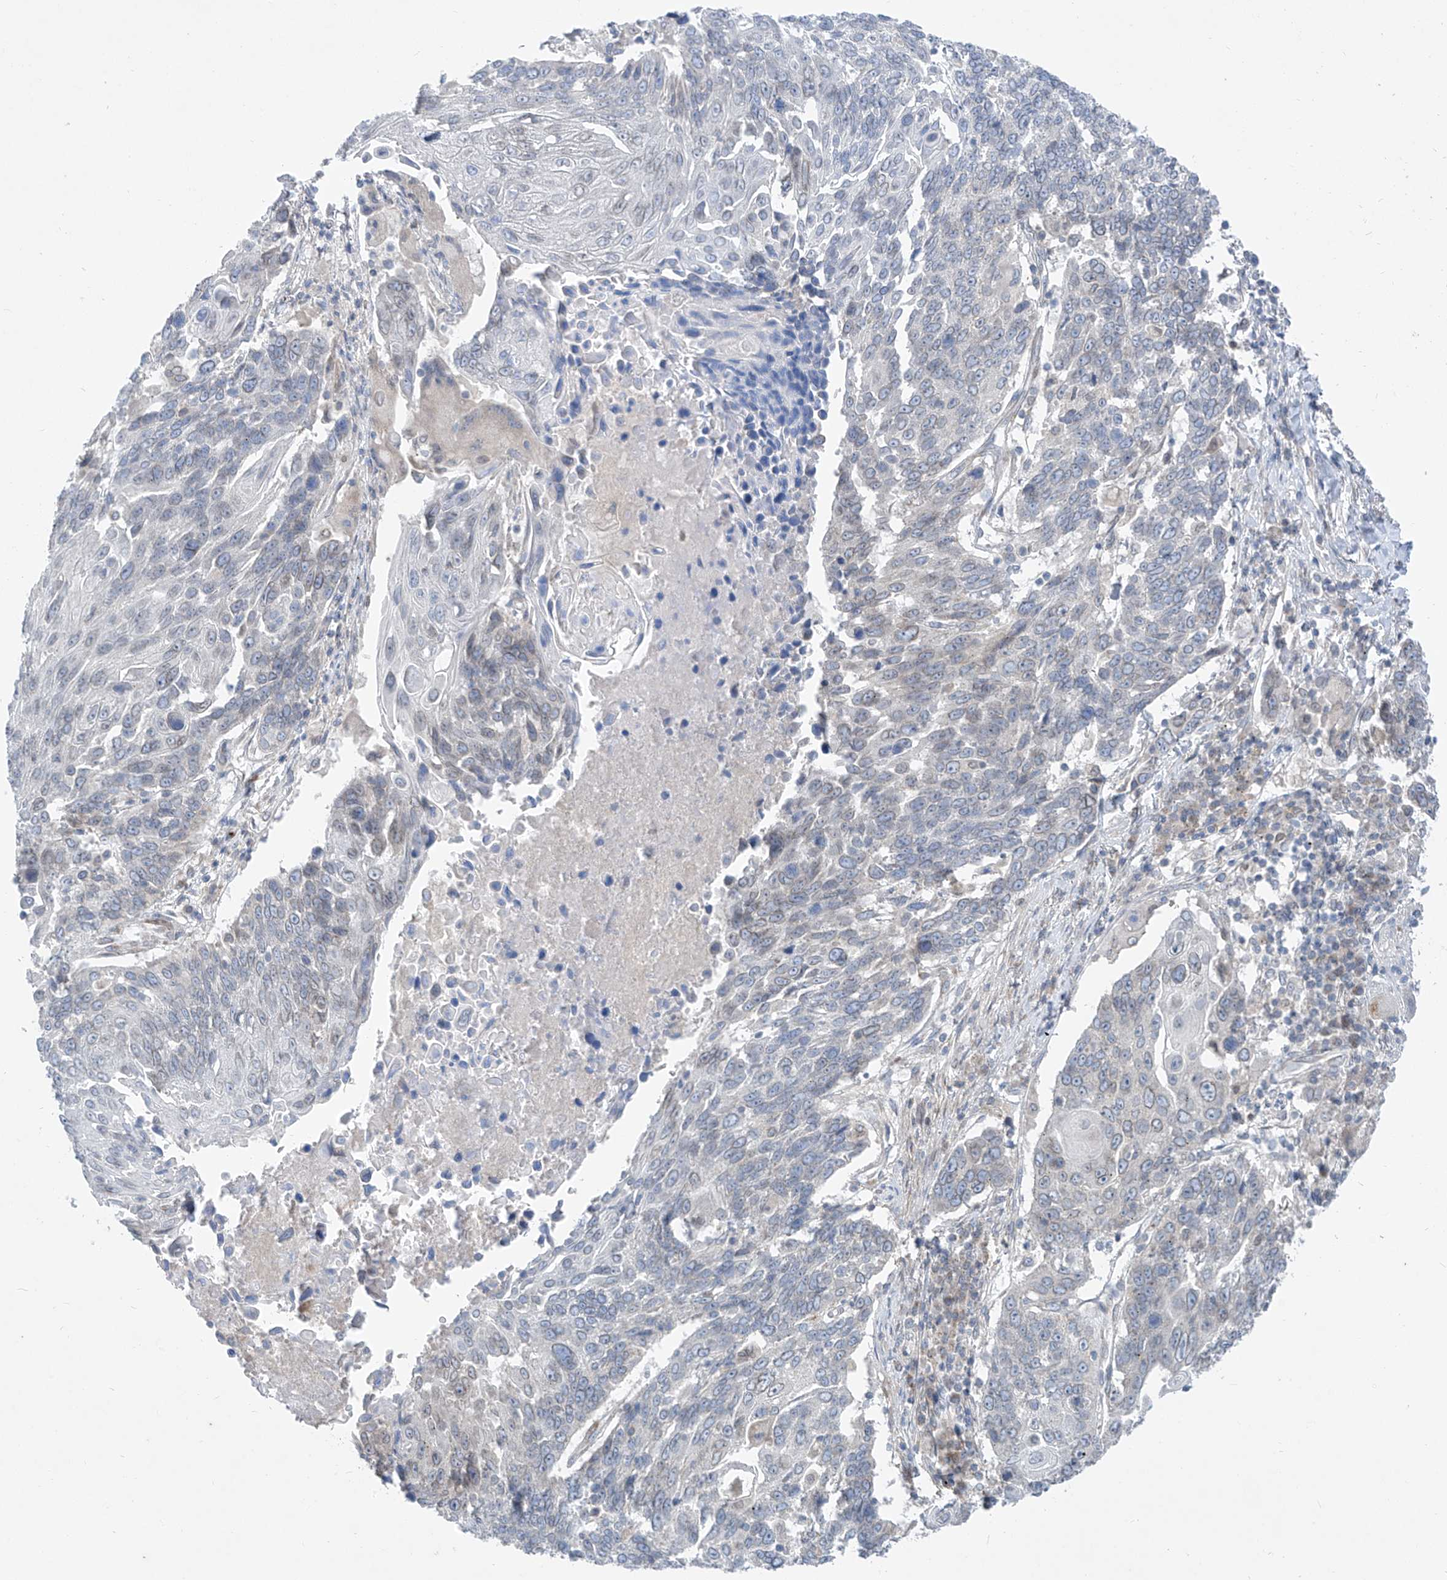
{"staining": {"intensity": "negative", "quantity": "none", "location": "none"}, "tissue": "lung cancer", "cell_type": "Tumor cells", "image_type": "cancer", "snomed": [{"axis": "morphology", "description": "Squamous cell carcinoma, NOS"}, {"axis": "topography", "description": "Lung"}], "caption": "A high-resolution photomicrograph shows immunohistochemistry (IHC) staining of lung cancer (squamous cell carcinoma), which displays no significant expression in tumor cells.", "gene": "KRTAP25-1", "patient": {"sex": "male", "age": 66}}